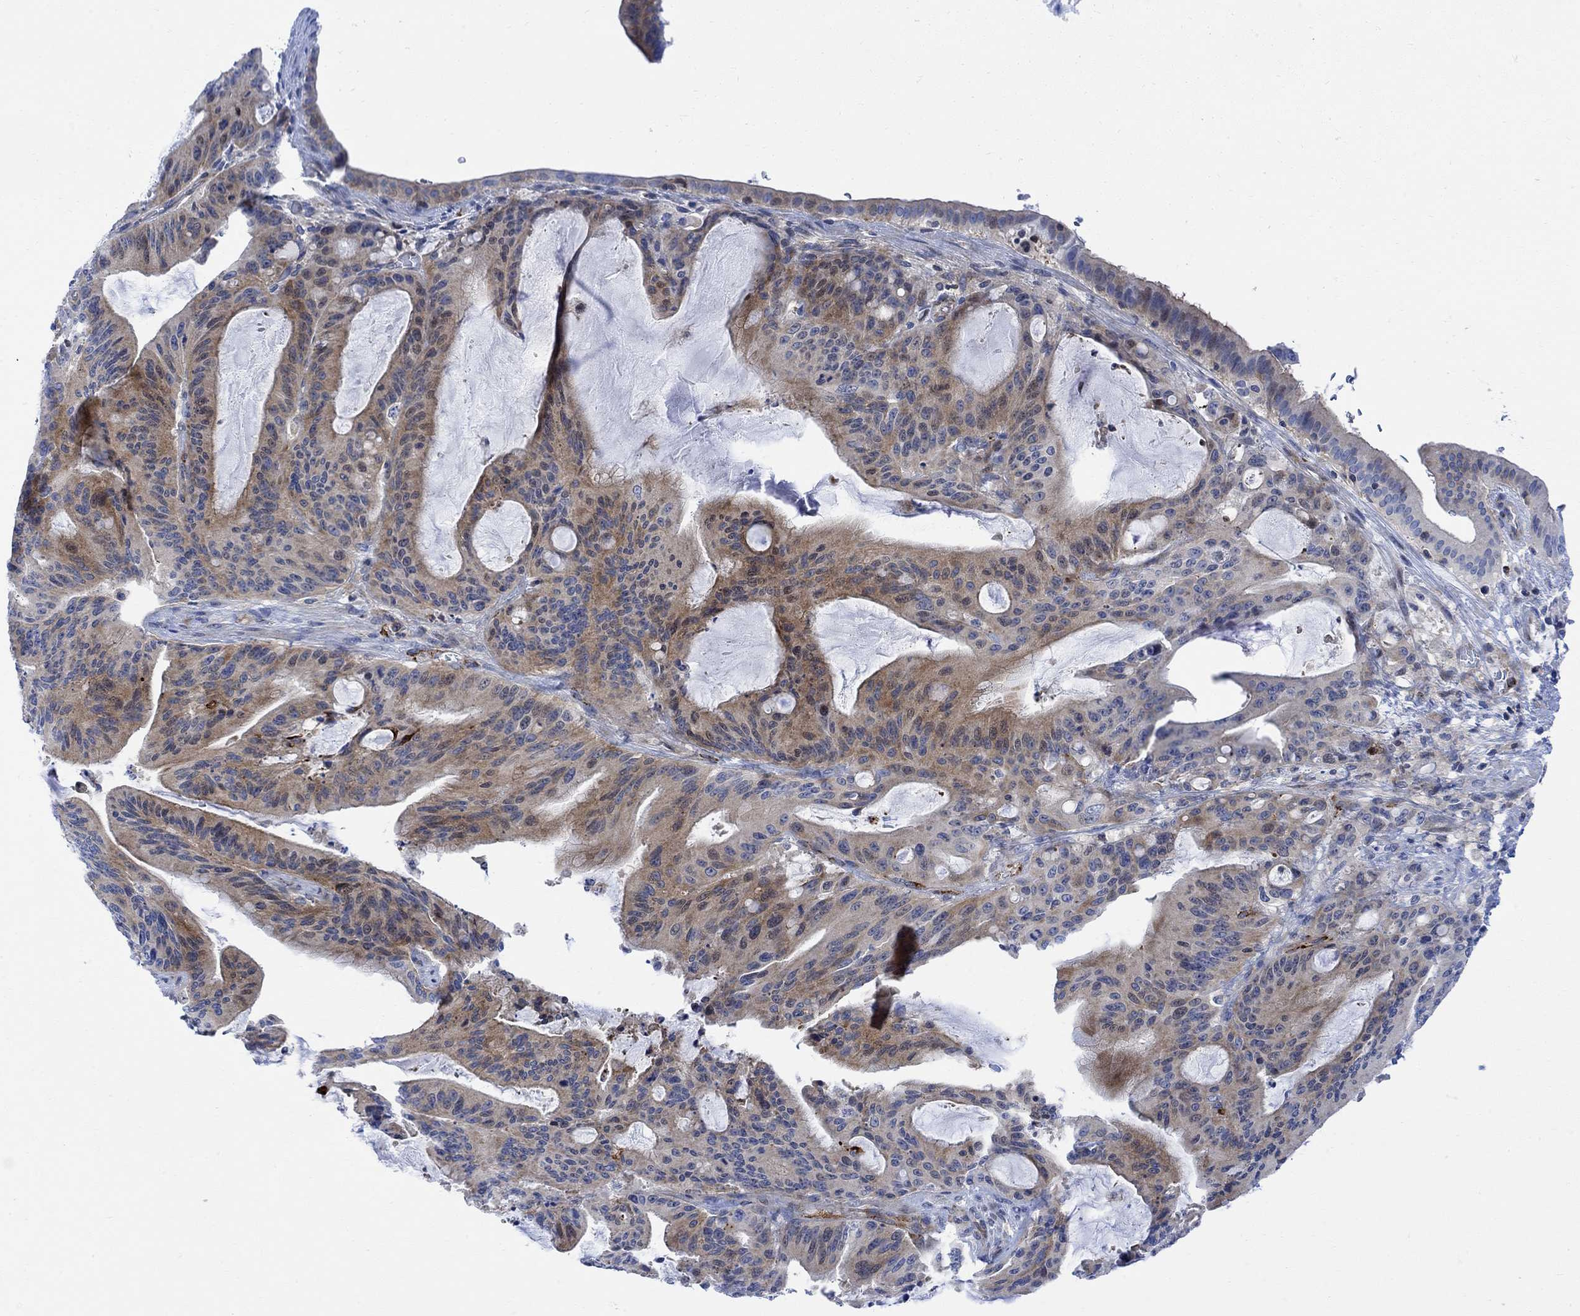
{"staining": {"intensity": "moderate", "quantity": "25%-75%", "location": "cytoplasmic/membranous"}, "tissue": "liver cancer", "cell_type": "Tumor cells", "image_type": "cancer", "snomed": [{"axis": "morphology", "description": "Cholangiocarcinoma"}, {"axis": "topography", "description": "Liver"}], "caption": "Immunohistochemical staining of liver cancer displays medium levels of moderate cytoplasmic/membranous expression in about 25%-75% of tumor cells.", "gene": "ARSK", "patient": {"sex": "female", "age": 73}}